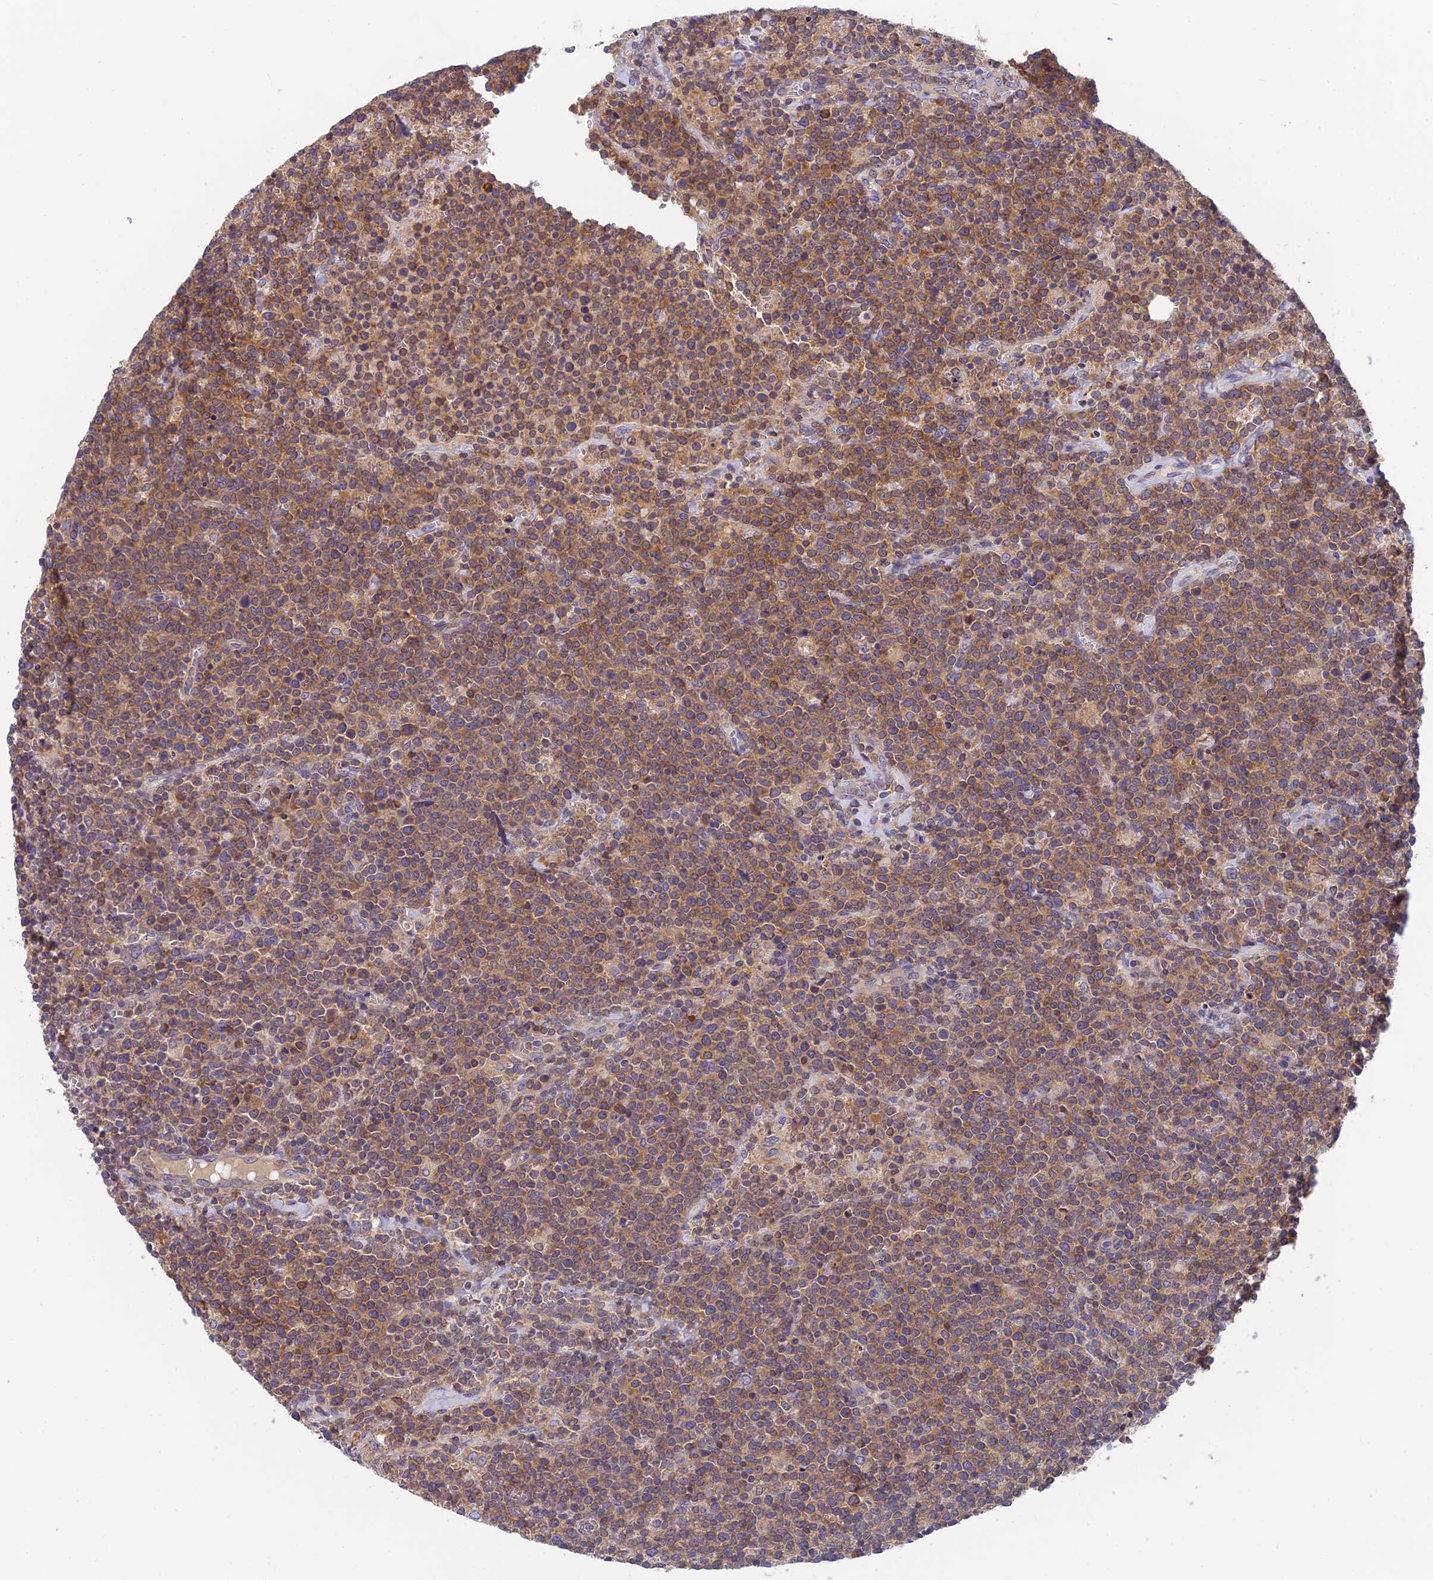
{"staining": {"intensity": "moderate", "quantity": ">75%", "location": "cytoplasmic/membranous"}, "tissue": "lymphoma", "cell_type": "Tumor cells", "image_type": "cancer", "snomed": [{"axis": "morphology", "description": "Malignant lymphoma, non-Hodgkin's type, High grade"}, {"axis": "topography", "description": "Lymph node"}], "caption": "Protein staining of high-grade malignant lymphoma, non-Hodgkin's type tissue exhibits moderate cytoplasmic/membranous staining in about >75% of tumor cells.", "gene": "IPO5", "patient": {"sex": "male", "age": 61}}